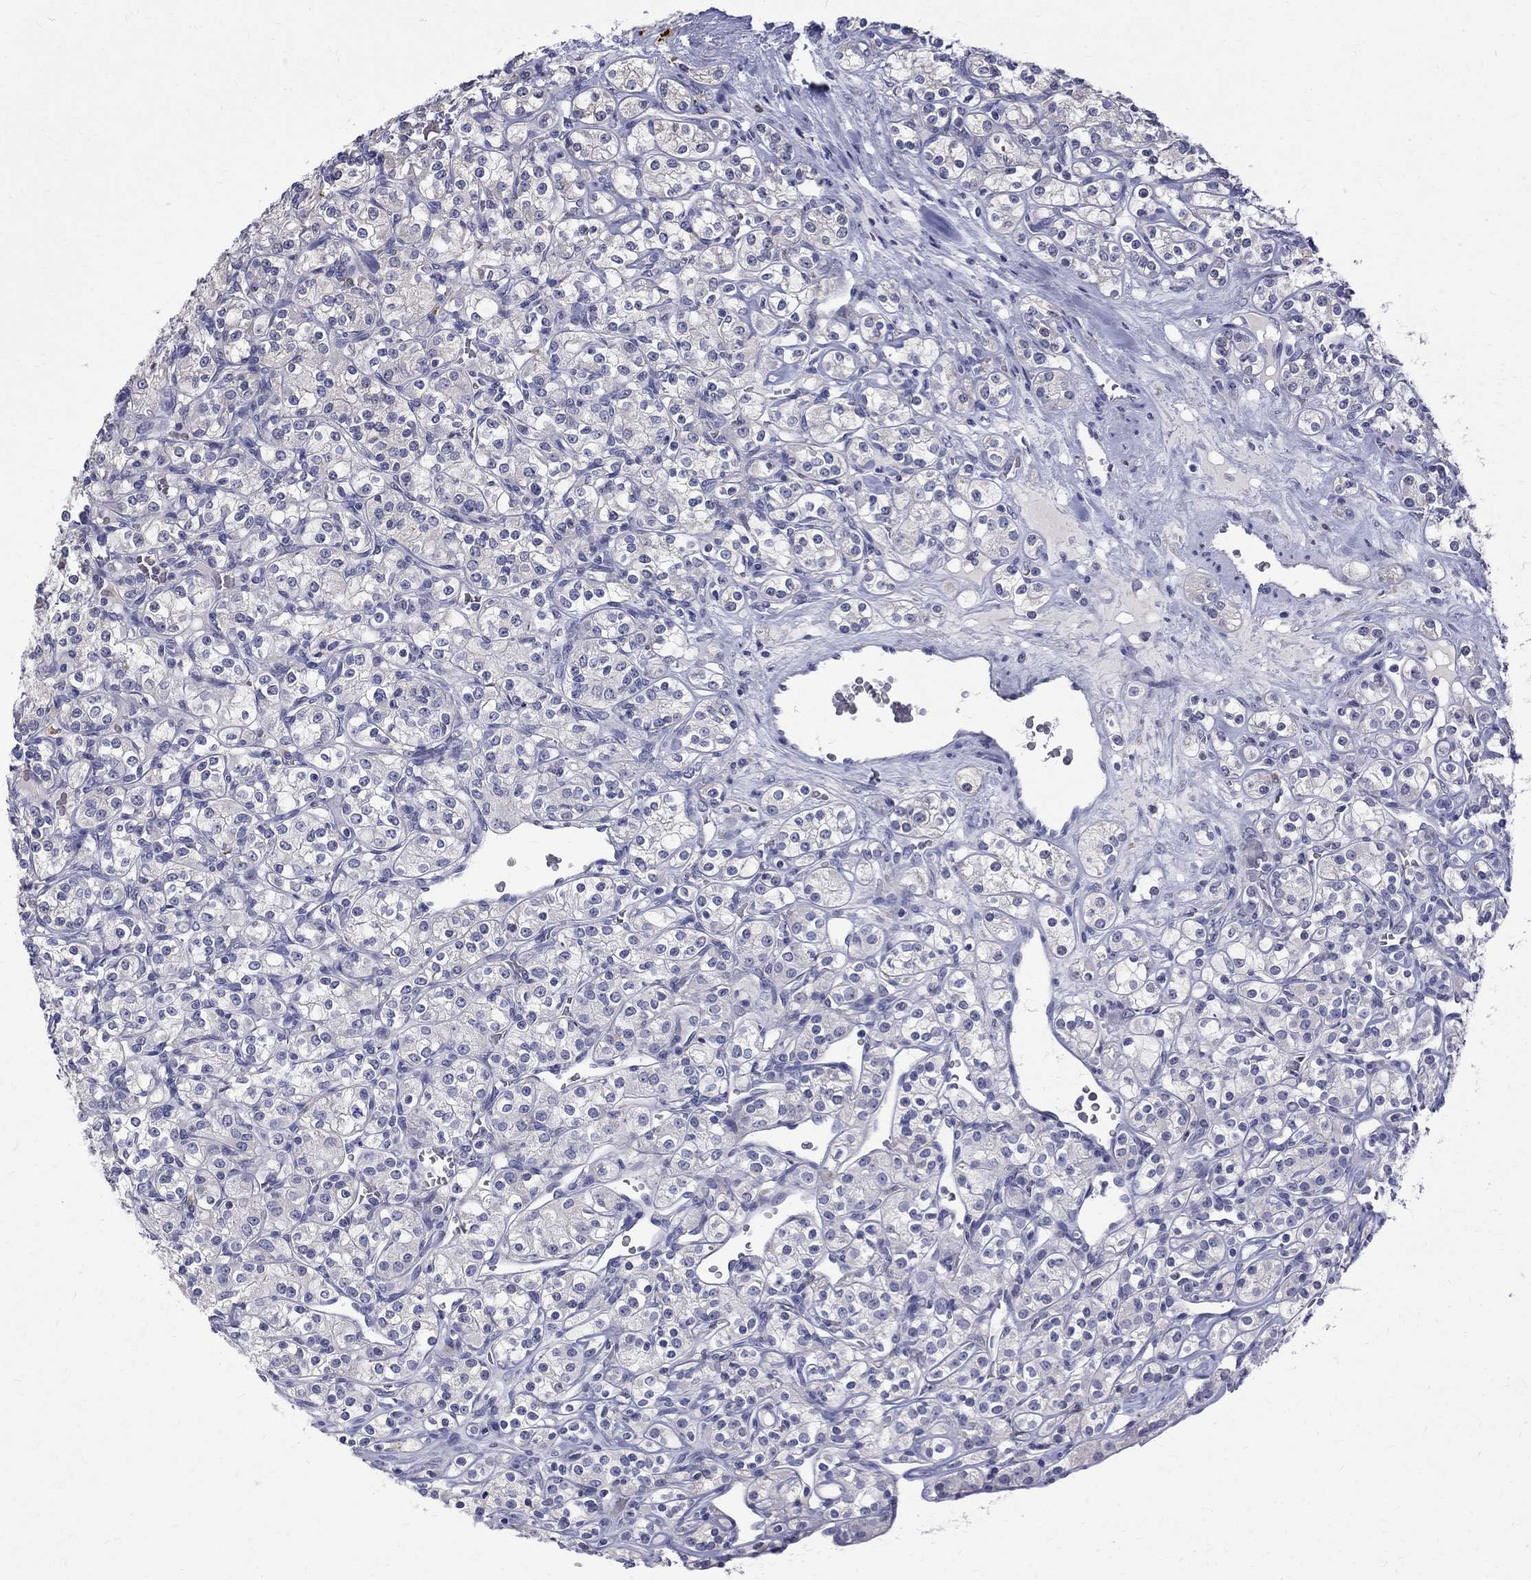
{"staining": {"intensity": "negative", "quantity": "none", "location": "none"}, "tissue": "renal cancer", "cell_type": "Tumor cells", "image_type": "cancer", "snomed": [{"axis": "morphology", "description": "Adenocarcinoma, NOS"}, {"axis": "topography", "description": "Kidney"}], "caption": "Immunohistochemistry histopathology image of neoplastic tissue: human adenocarcinoma (renal) stained with DAB (3,3'-diaminobenzidine) shows no significant protein expression in tumor cells.", "gene": "AGER", "patient": {"sex": "male", "age": 77}}